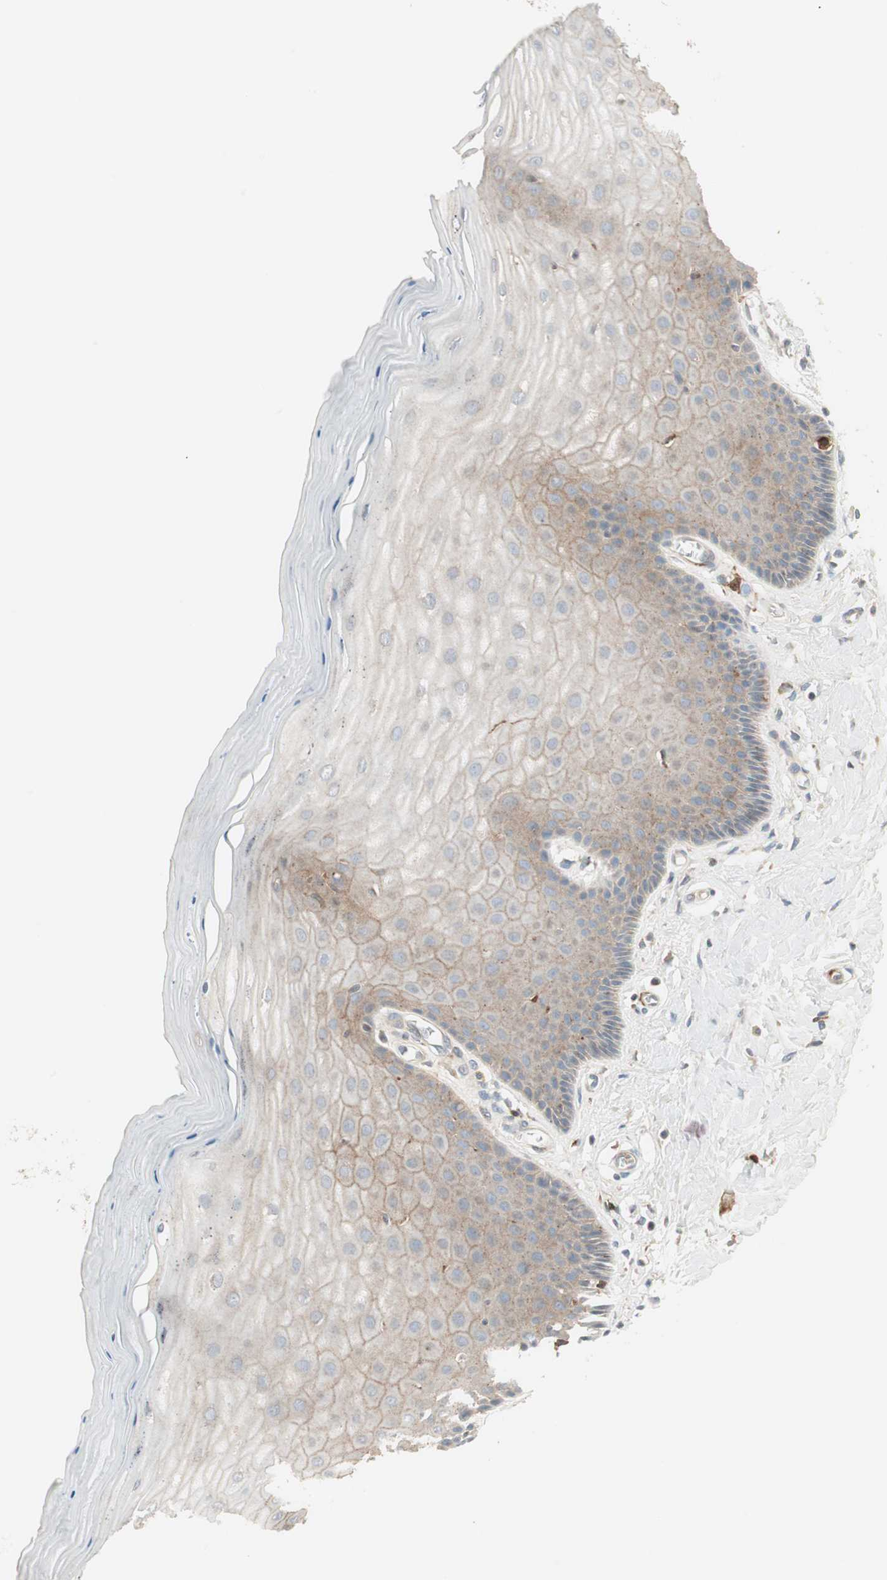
{"staining": {"intensity": "moderate", "quantity": ">75%", "location": "cytoplasmic/membranous"}, "tissue": "cervix", "cell_type": "Glandular cells", "image_type": "normal", "snomed": [{"axis": "morphology", "description": "Normal tissue, NOS"}, {"axis": "topography", "description": "Cervix"}], "caption": "Immunohistochemistry of unremarkable cervix shows medium levels of moderate cytoplasmic/membranous staining in approximately >75% of glandular cells.", "gene": "SFRP1", "patient": {"sex": "female", "age": 55}}